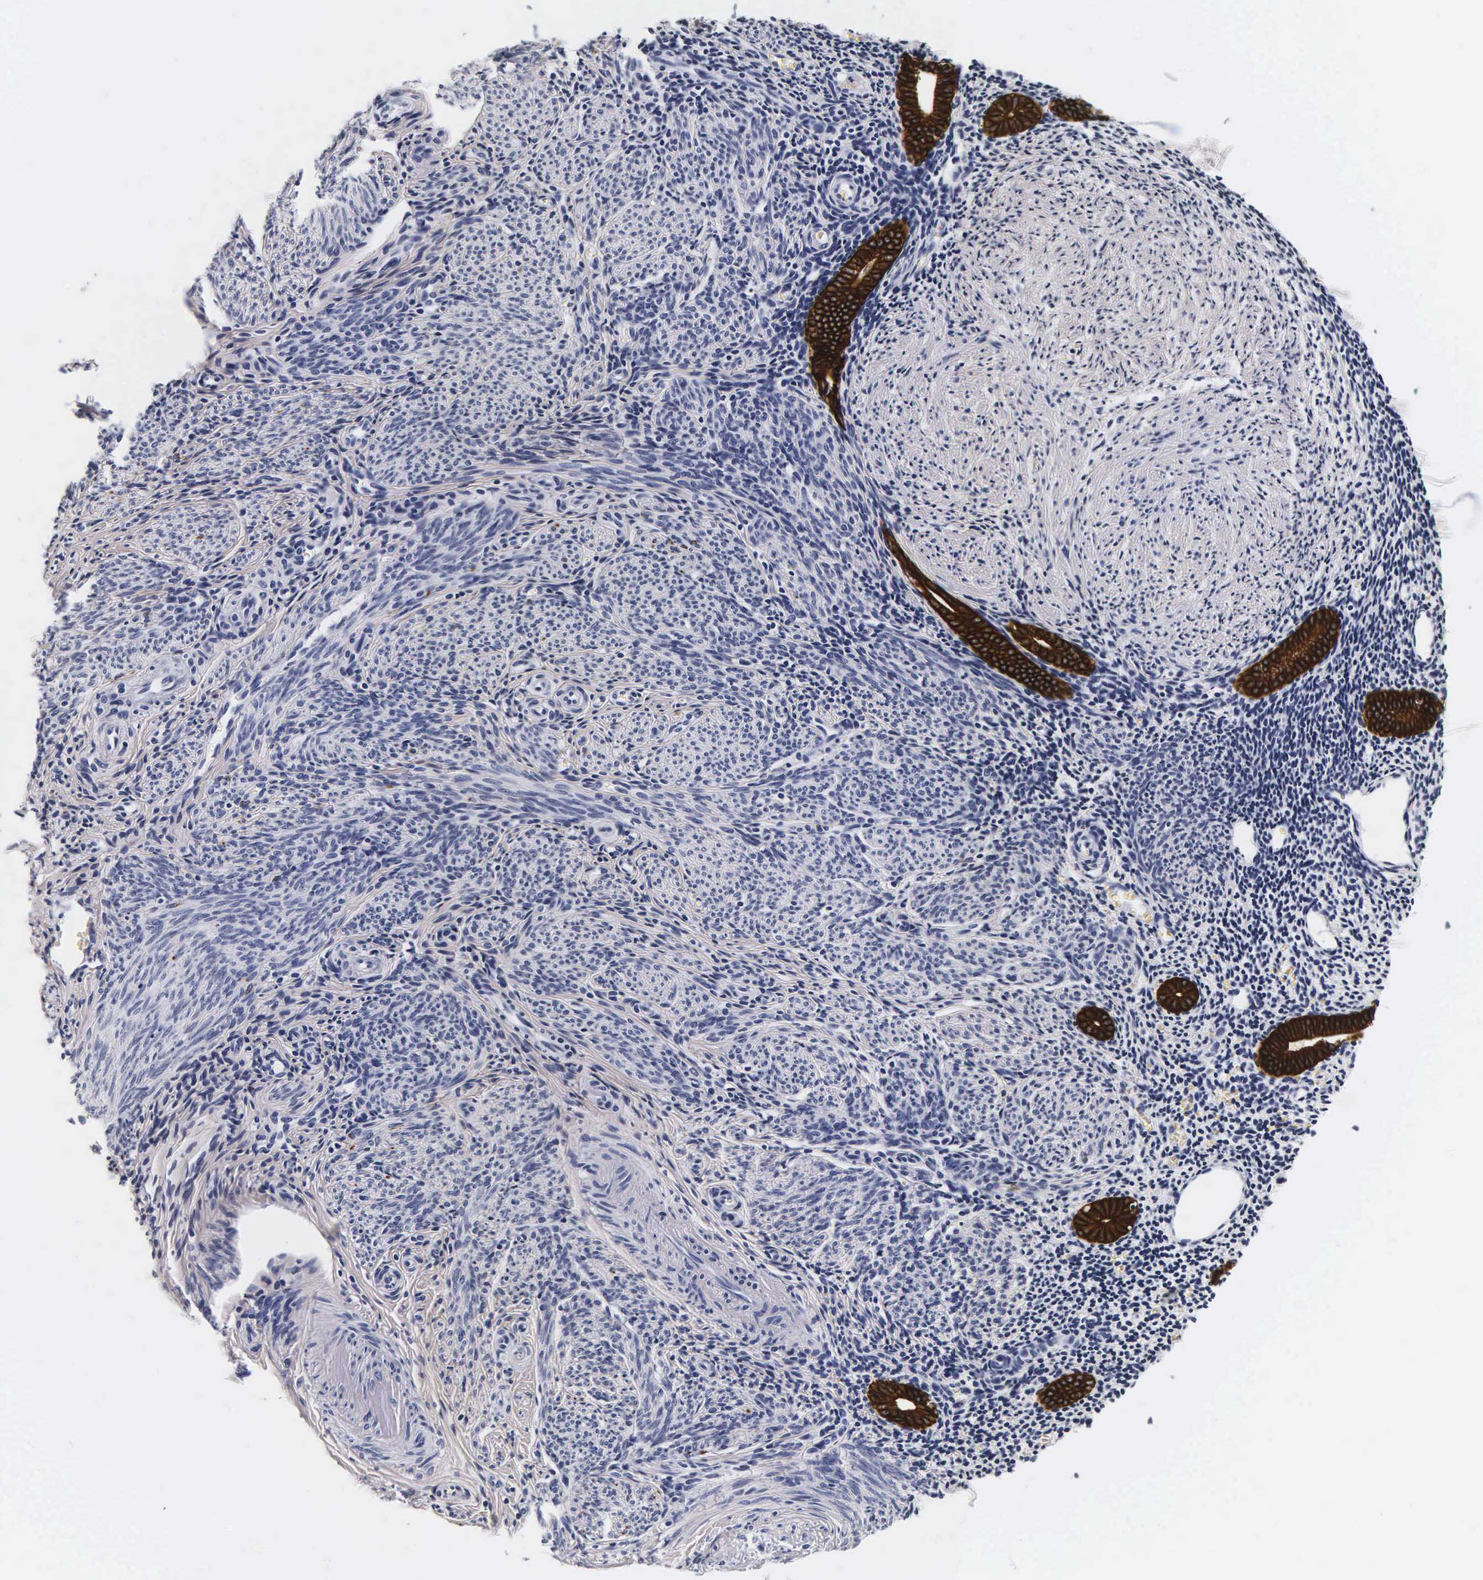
{"staining": {"intensity": "negative", "quantity": "none", "location": "none"}, "tissue": "endometrium", "cell_type": "Cells in endometrial stroma", "image_type": "normal", "snomed": [{"axis": "morphology", "description": "Normal tissue, NOS"}, {"axis": "morphology", "description": "Neoplasm, benign, NOS"}, {"axis": "topography", "description": "Uterus"}], "caption": "The histopathology image shows no significant staining in cells in endometrial stroma of endometrium. The staining is performed using DAB brown chromogen with nuclei counter-stained in using hematoxylin.", "gene": "KRT18", "patient": {"sex": "female", "age": 55}}